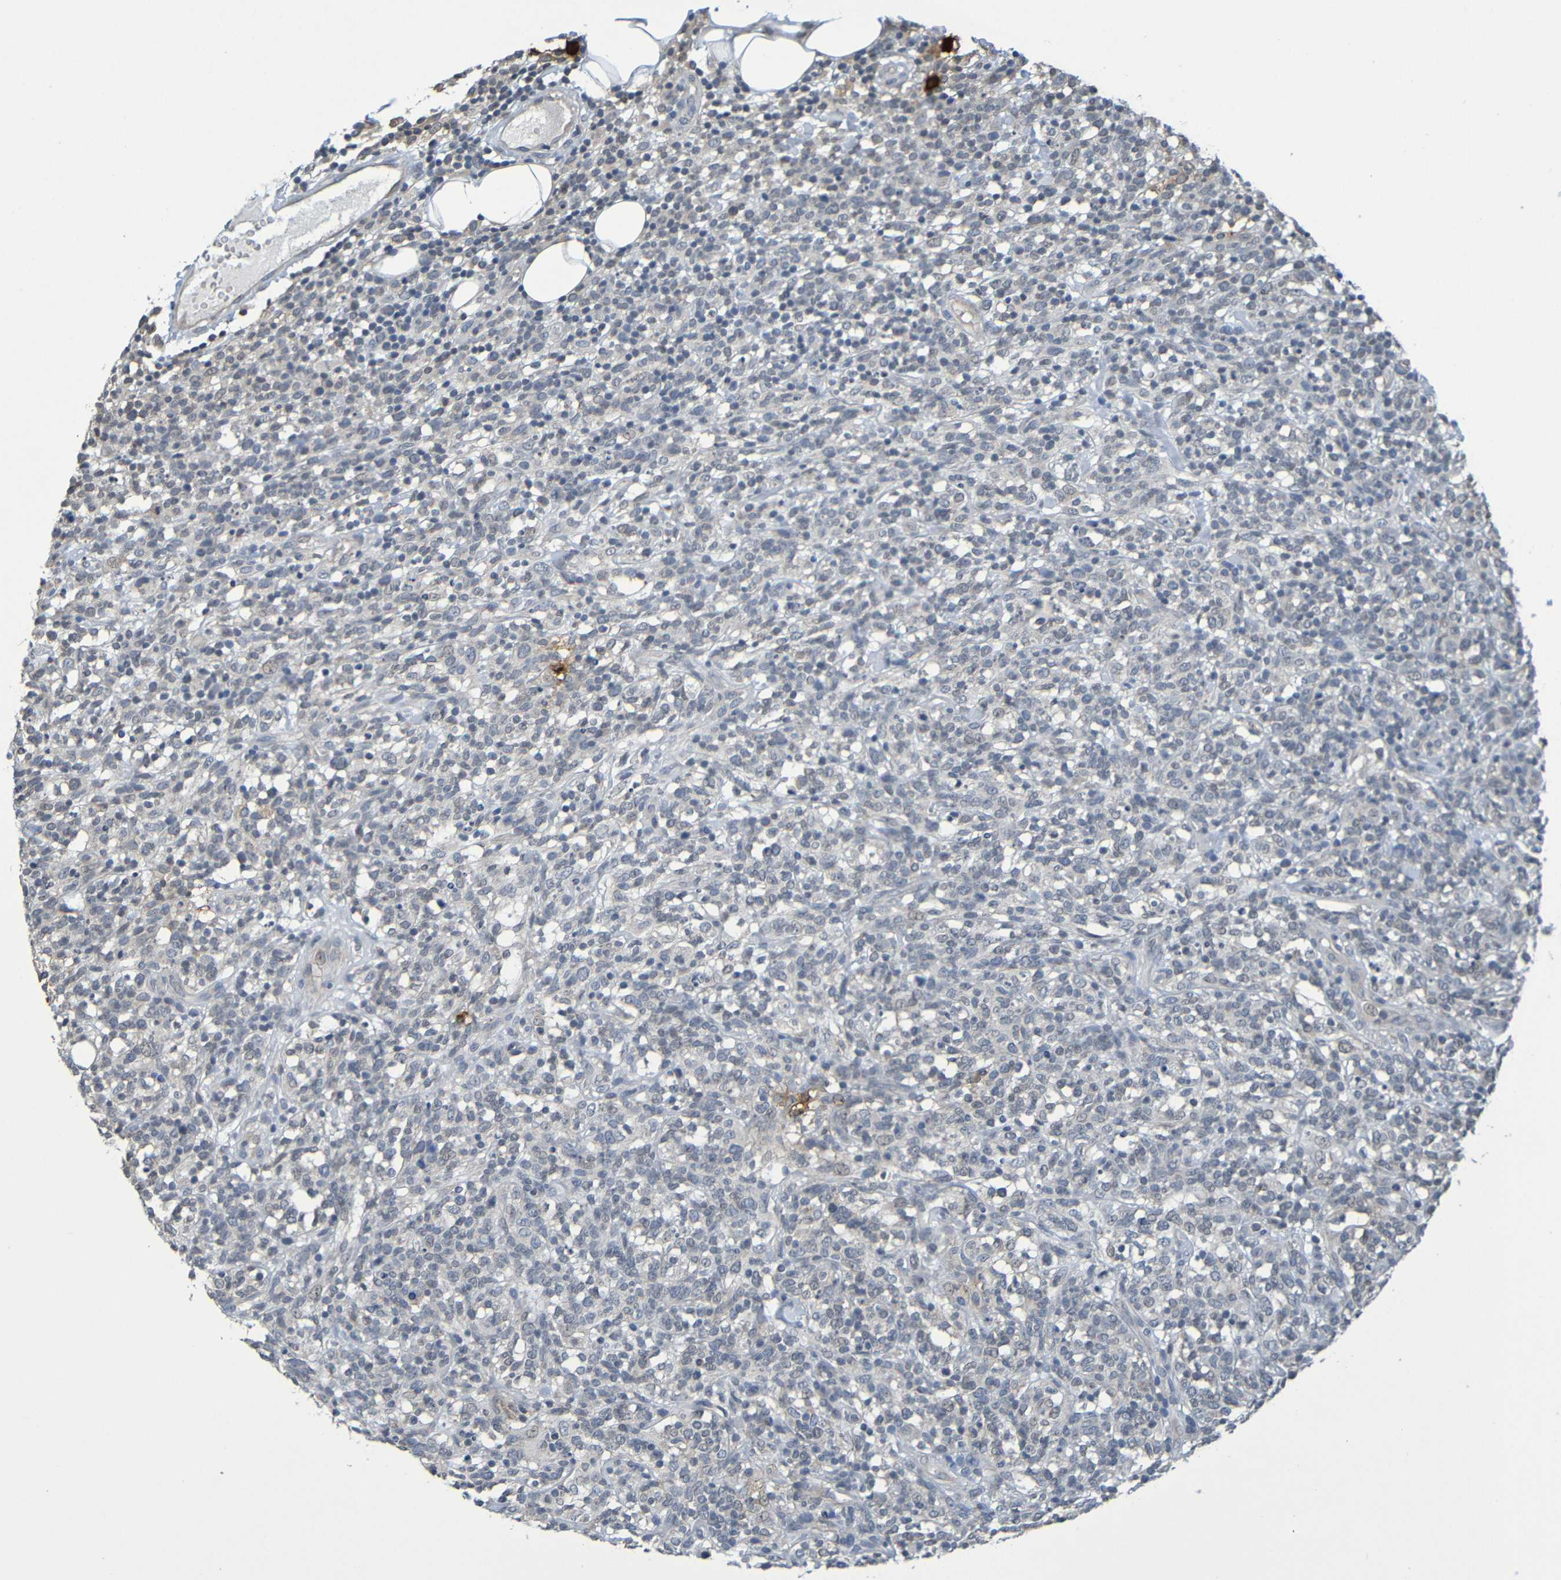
{"staining": {"intensity": "negative", "quantity": "none", "location": "none"}, "tissue": "lymphoma", "cell_type": "Tumor cells", "image_type": "cancer", "snomed": [{"axis": "morphology", "description": "Malignant lymphoma, non-Hodgkin's type, High grade"}, {"axis": "topography", "description": "Lymph node"}], "caption": "This is an immunohistochemistry (IHC) micrograph of lymphoma. There is no expression in tumor cells.", "gene": "C3AR1", "patient": {"sex": "female", "age": 73}}